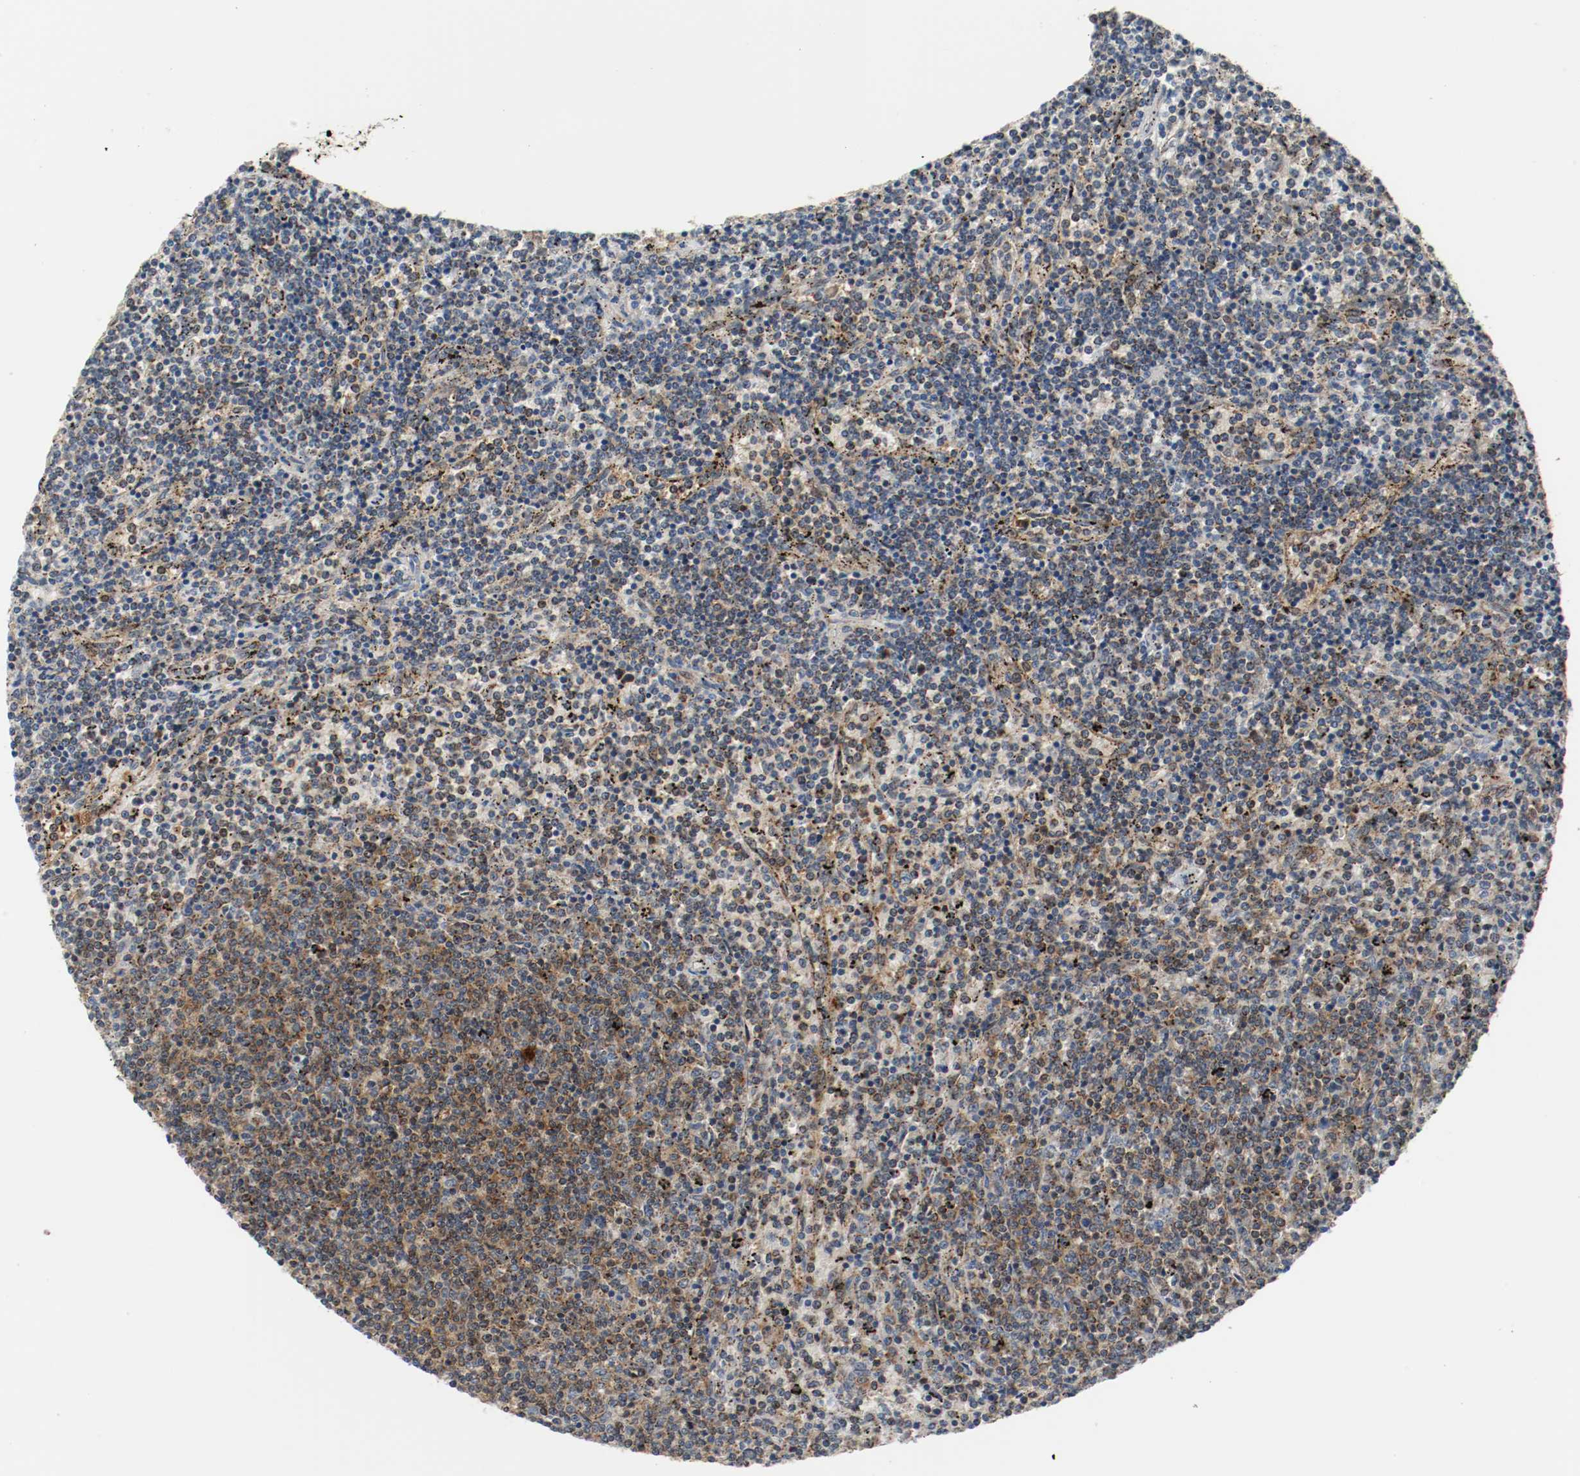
{"staining": {"intensity": "moderate", "quantity": "25%-75%", "location": "cytoplasmic/membranous"}, "tissue": "lymphoma", "cell_type": "Tumor cells", "image_type": "cancer", "snomed": [{"axis": "morphology", "description": "Malignant lymphoma, non-Hodgkin's type, Low grade"}, {"axis": "topography", "description": "Spleen"}], "caption": "Human lymphoma stained with a protein marker shows moderate staining in tumor cells.", "gene": "TXNRD1", "patient": {"sex": "female", "age": 50}}